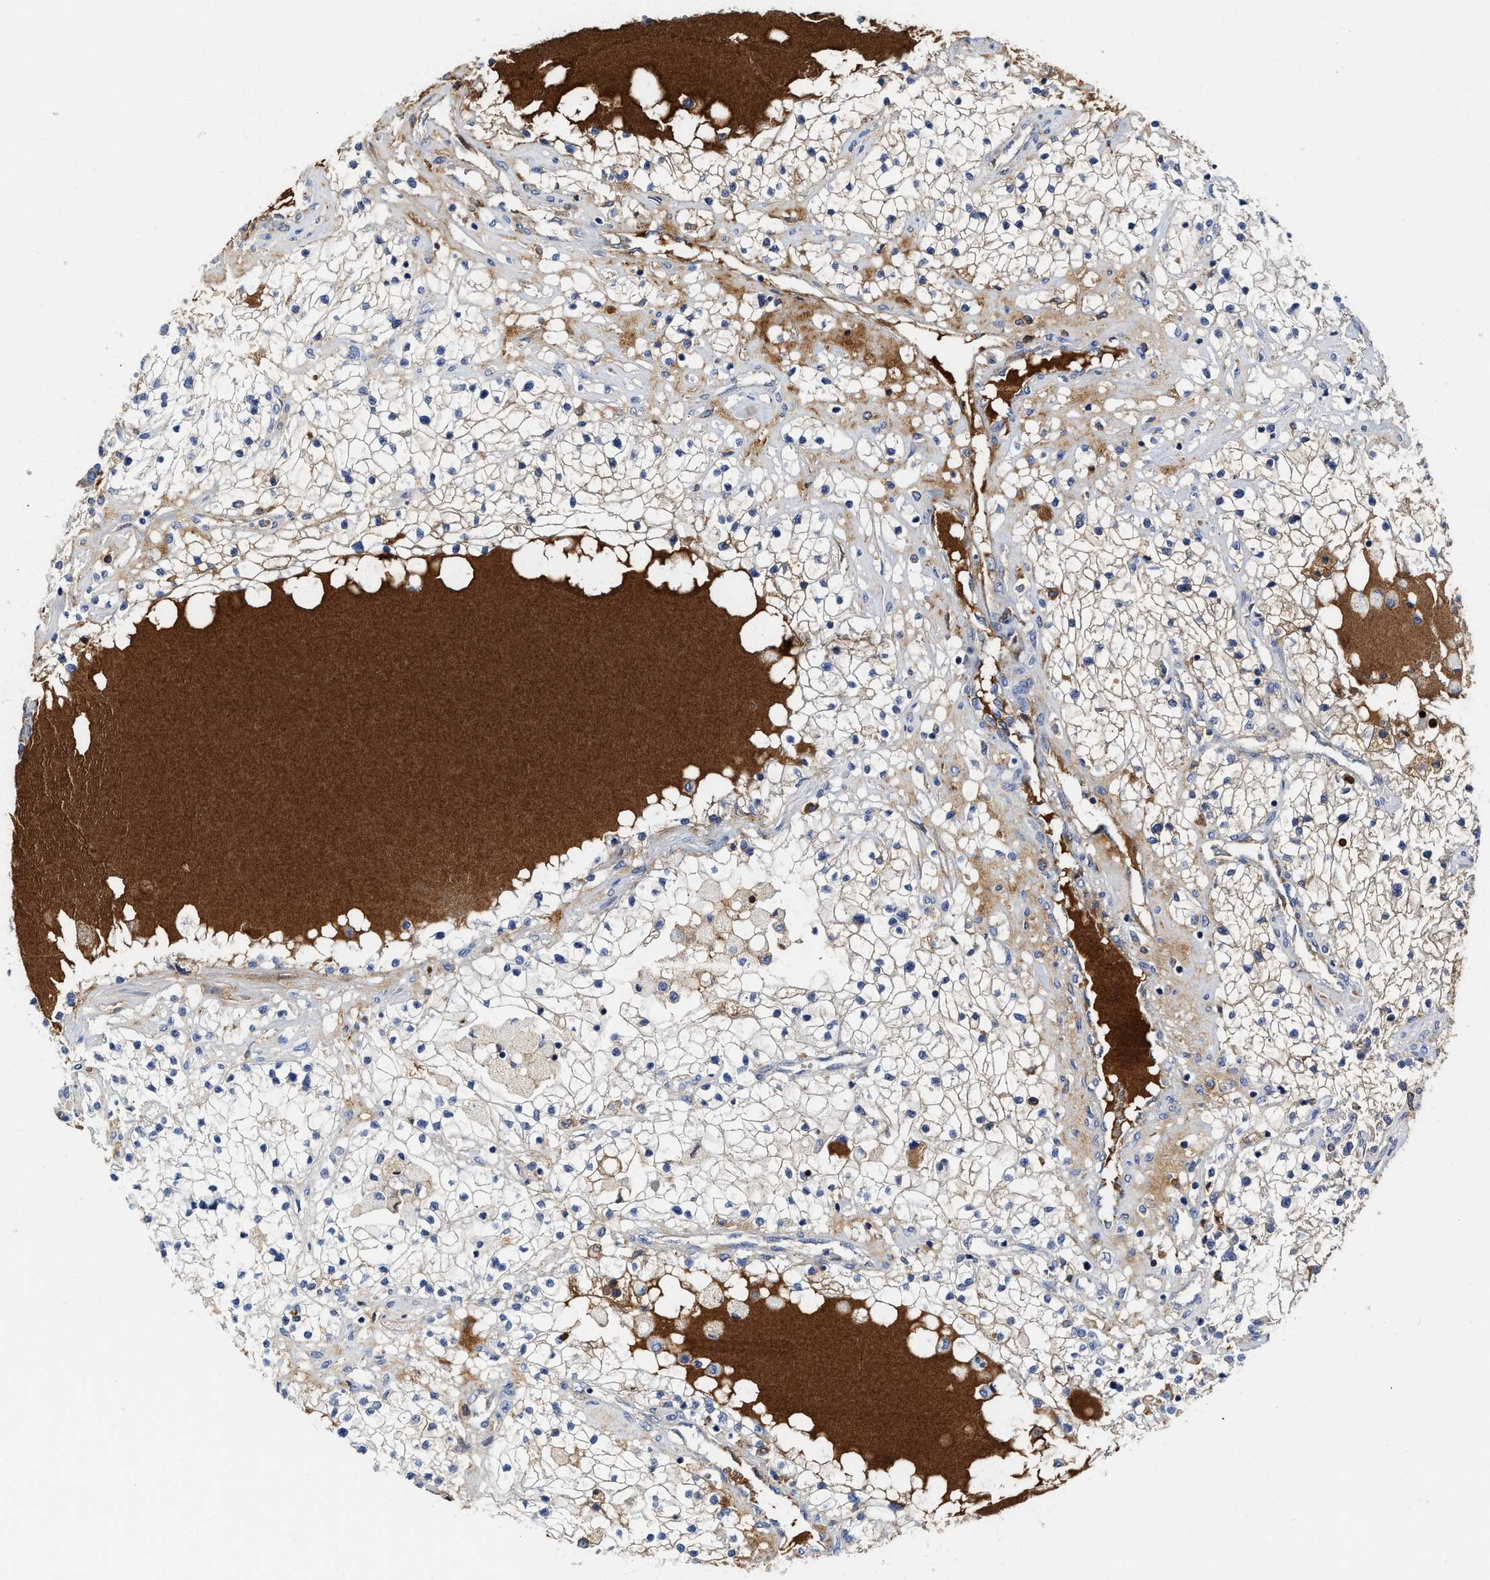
{"staining": {"intensity": "weak", "quantity": "25%-75%", "location": "cytoplasmic/membranous"}, "tissue": "renal cancer", "cell_type": "Tumor cells", "image_type": "cancer", "snomed": [{"axis": "morphology", "description": "Adenocarcinoma, NOS"}, {"axis": "topography", "description": "Kidney"}], "caption": "High-magnification brightfield microscopy of renal adenocarcinoma stained with DAB (3,3'-diaminobenzidine) (brown) and counterstained with hematoxylin (blue). tumor cells exhibit weak cytoplasmic/membranous positivity is identified in approximately25%-75% of cells.", "gene": "C2", "patient": {"sex": "male", "age": 68}}